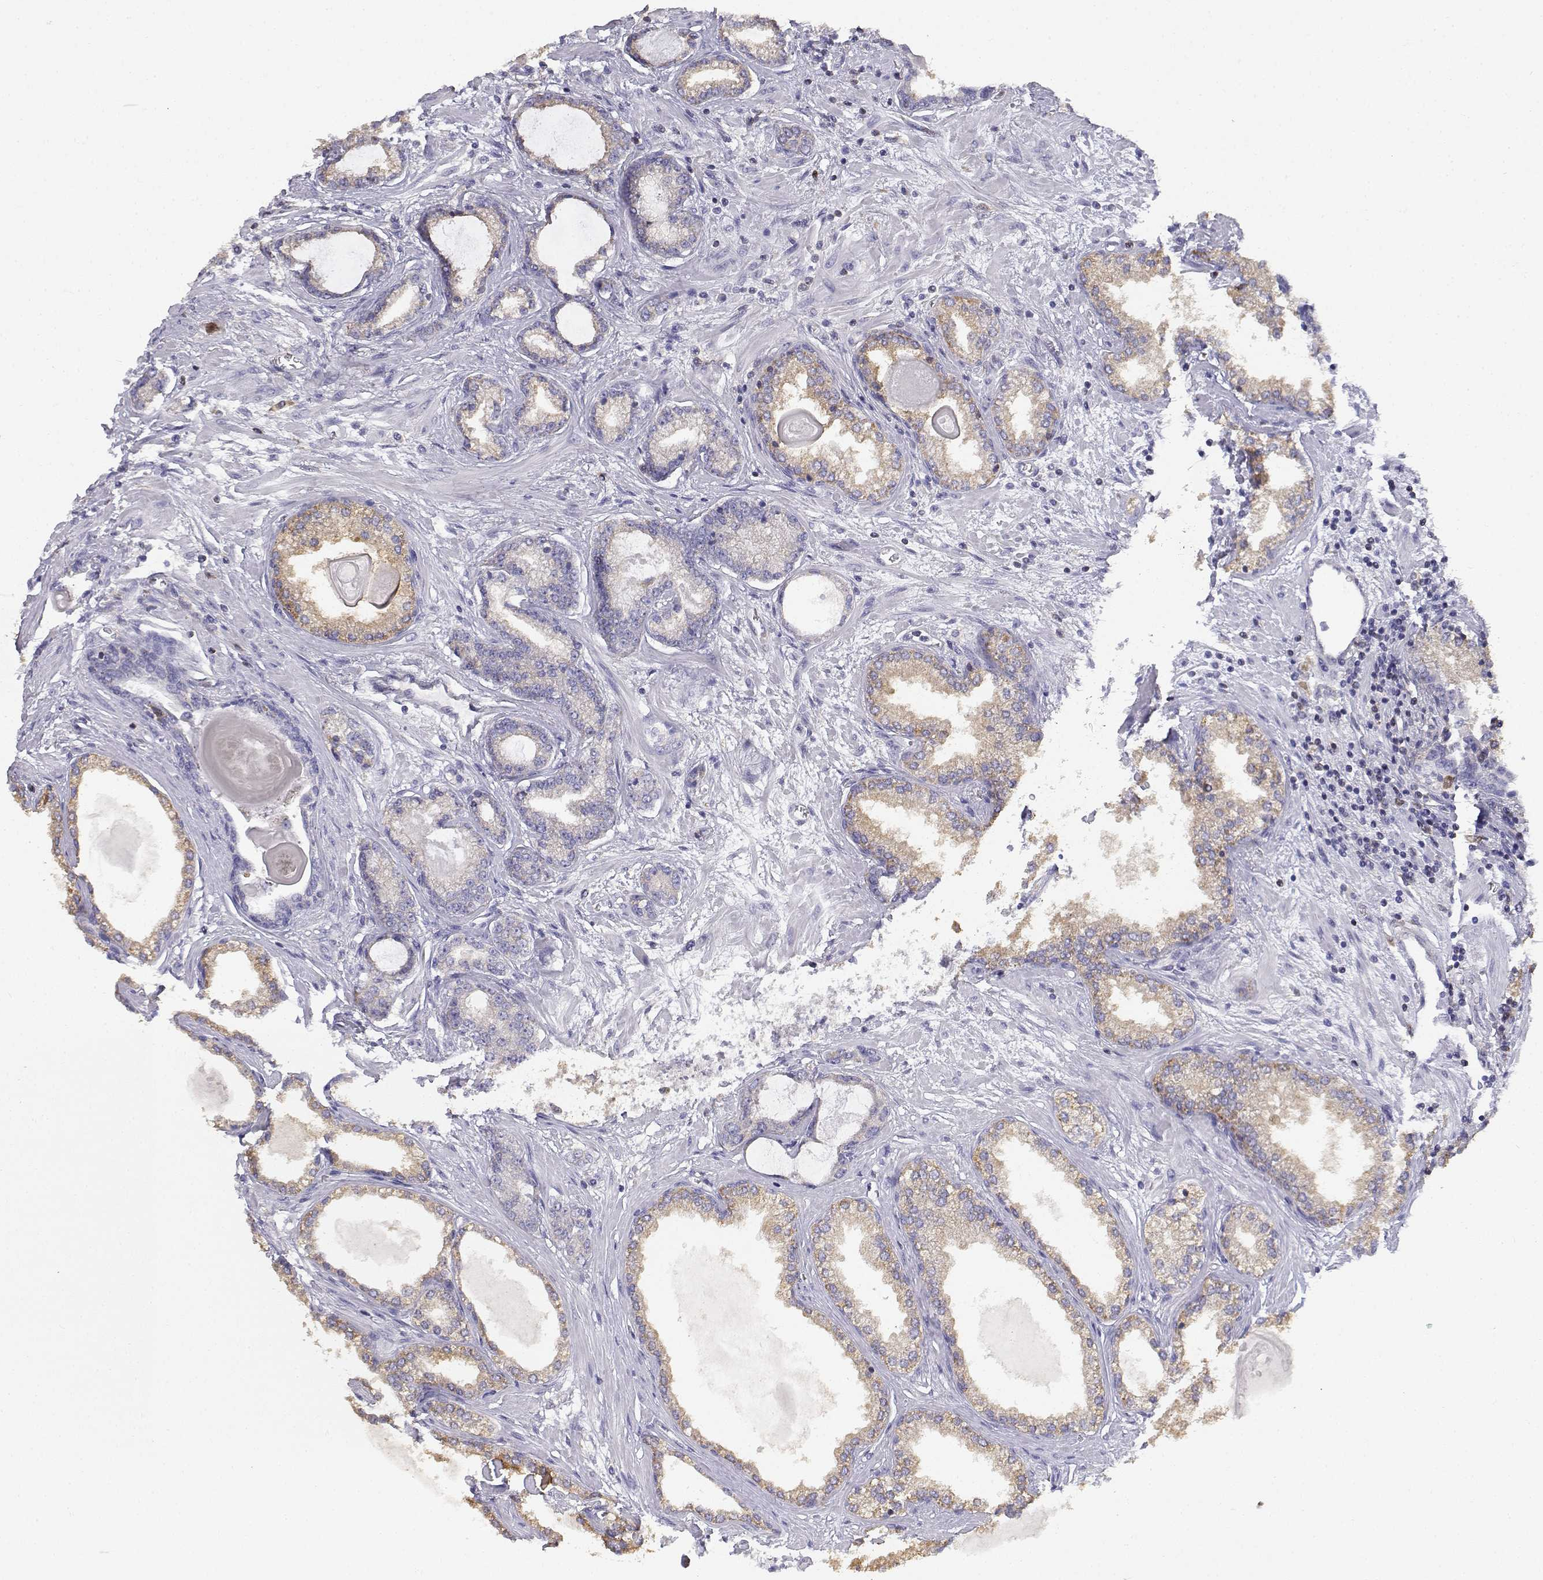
{"staining": {"intensity": "weak", "quantity": ">75%", "location": "cytoplasmic/membranous"}, "tissue": "prostate cancer", "cell_type": "Tumor cells", "image_type": "cancer", "snomed": [{"axis": "morphology", "description": "Normal tissue, NOS"}, {"axis": "morphology", "description": "Adenocarcinoma, High grade"}, {"axis": "topography", "description": "Prostate"}], "caption": "Weak cytoplasmic/membranous positivity for a protein is seen in about >75% of tumor cells of prostate adenocarcinoma (high-grade) using immunohistochemistry (IHC).", "gene": "ADA", "patient": {"sex": "male", "age": 83}}